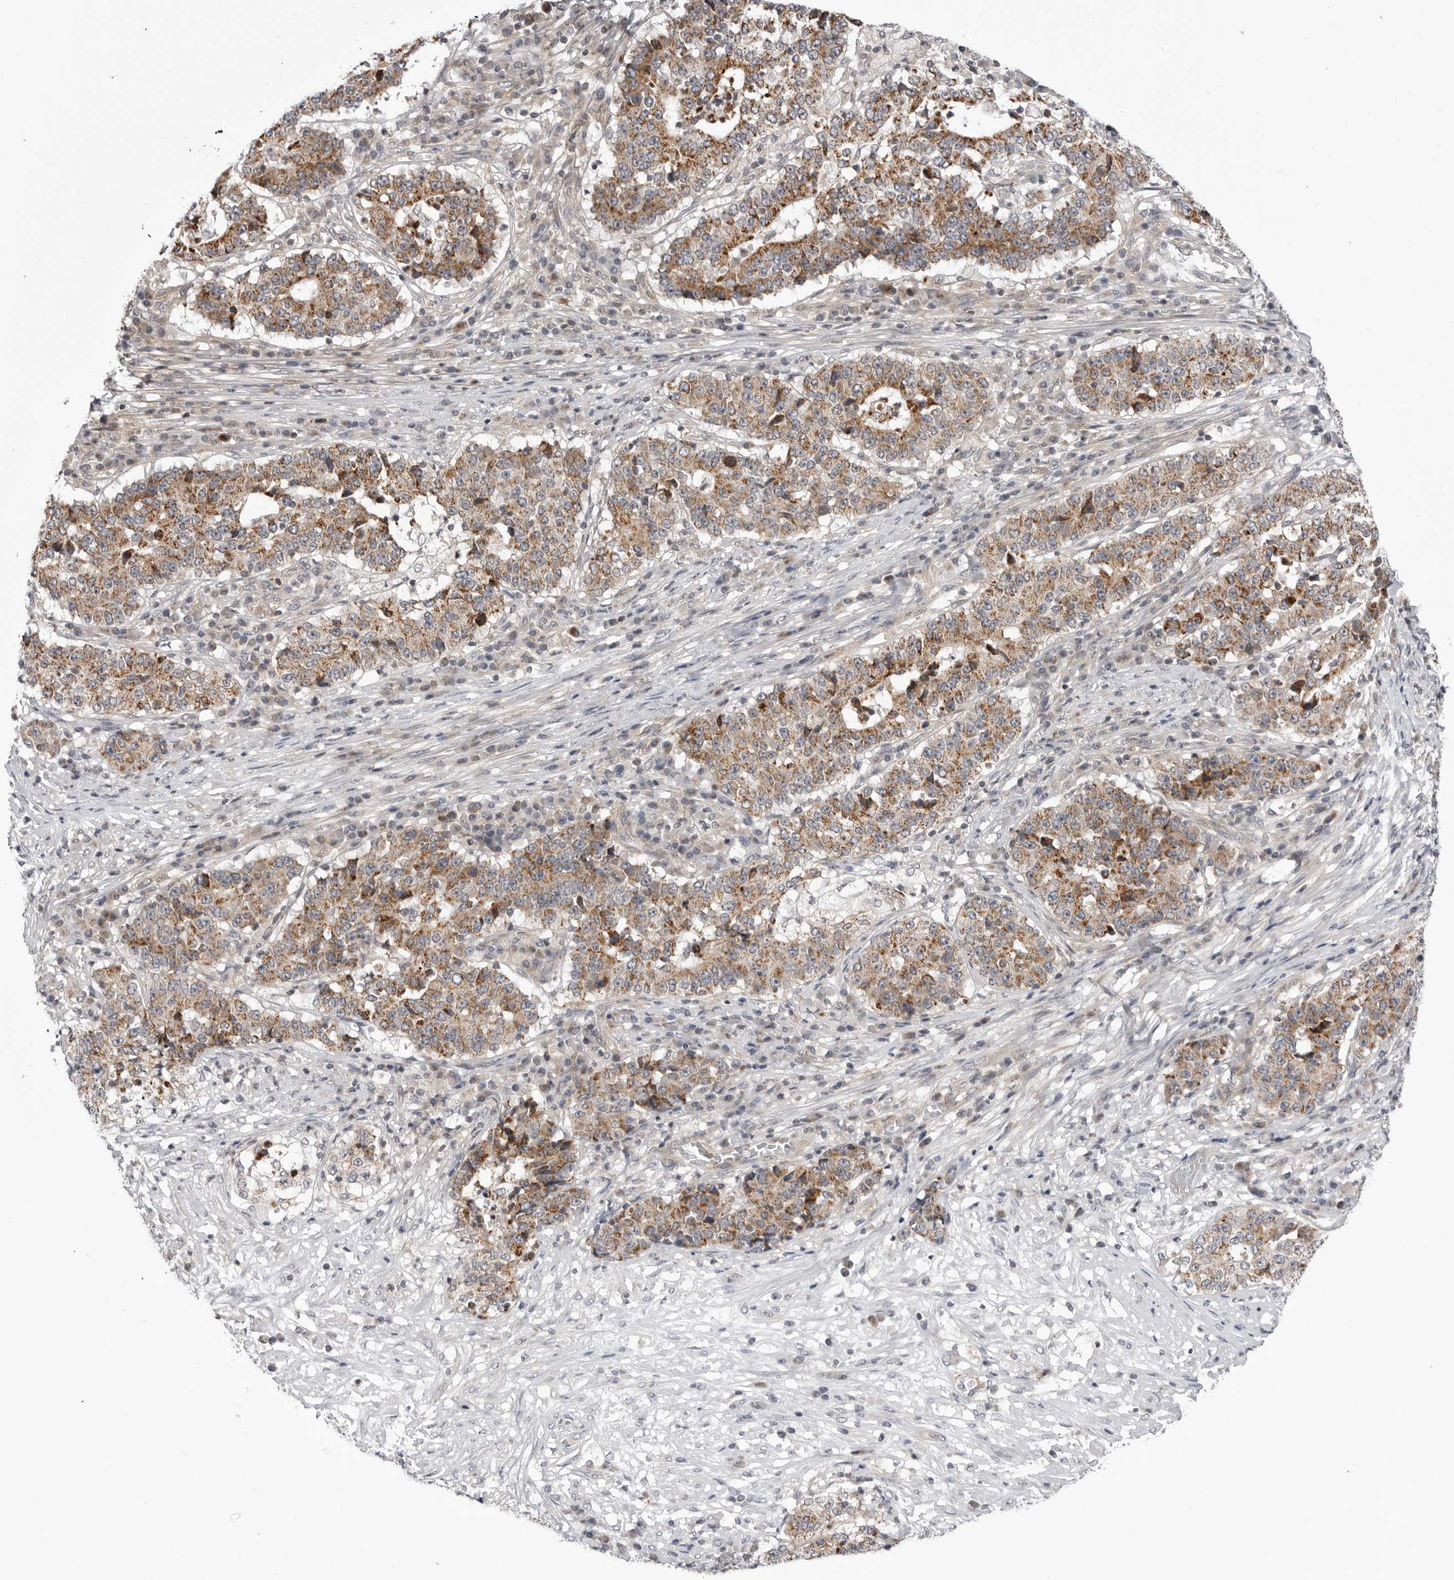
{"staining": {"intensity": "moderate", "quantity": ">75%", "location": "cytoplasmic/membranous"}, "tissue": "stomach cancer", "cell_type": "Tumor cells", "image_type": "cancer", "snomed": [{"axis": "morphology", "description": "Adenocarcinoma, NOS"}, {"axis": "topography", "description": "Stomach"}], "caption": "High-magnification brightfield microscopy of stomach cancer (adenocarcinoma) stained with DAB (brown) and counterstained with hematoxylin (blue). tumor cells exhibit moderate cytoplasmic/membranous expression is identified in about>75% of cells. The protein of interest is shown in brown color, while the nuclei are stained blue.", "gene": "CCDC18", "patient": {"sex": "male", "age": 59}}